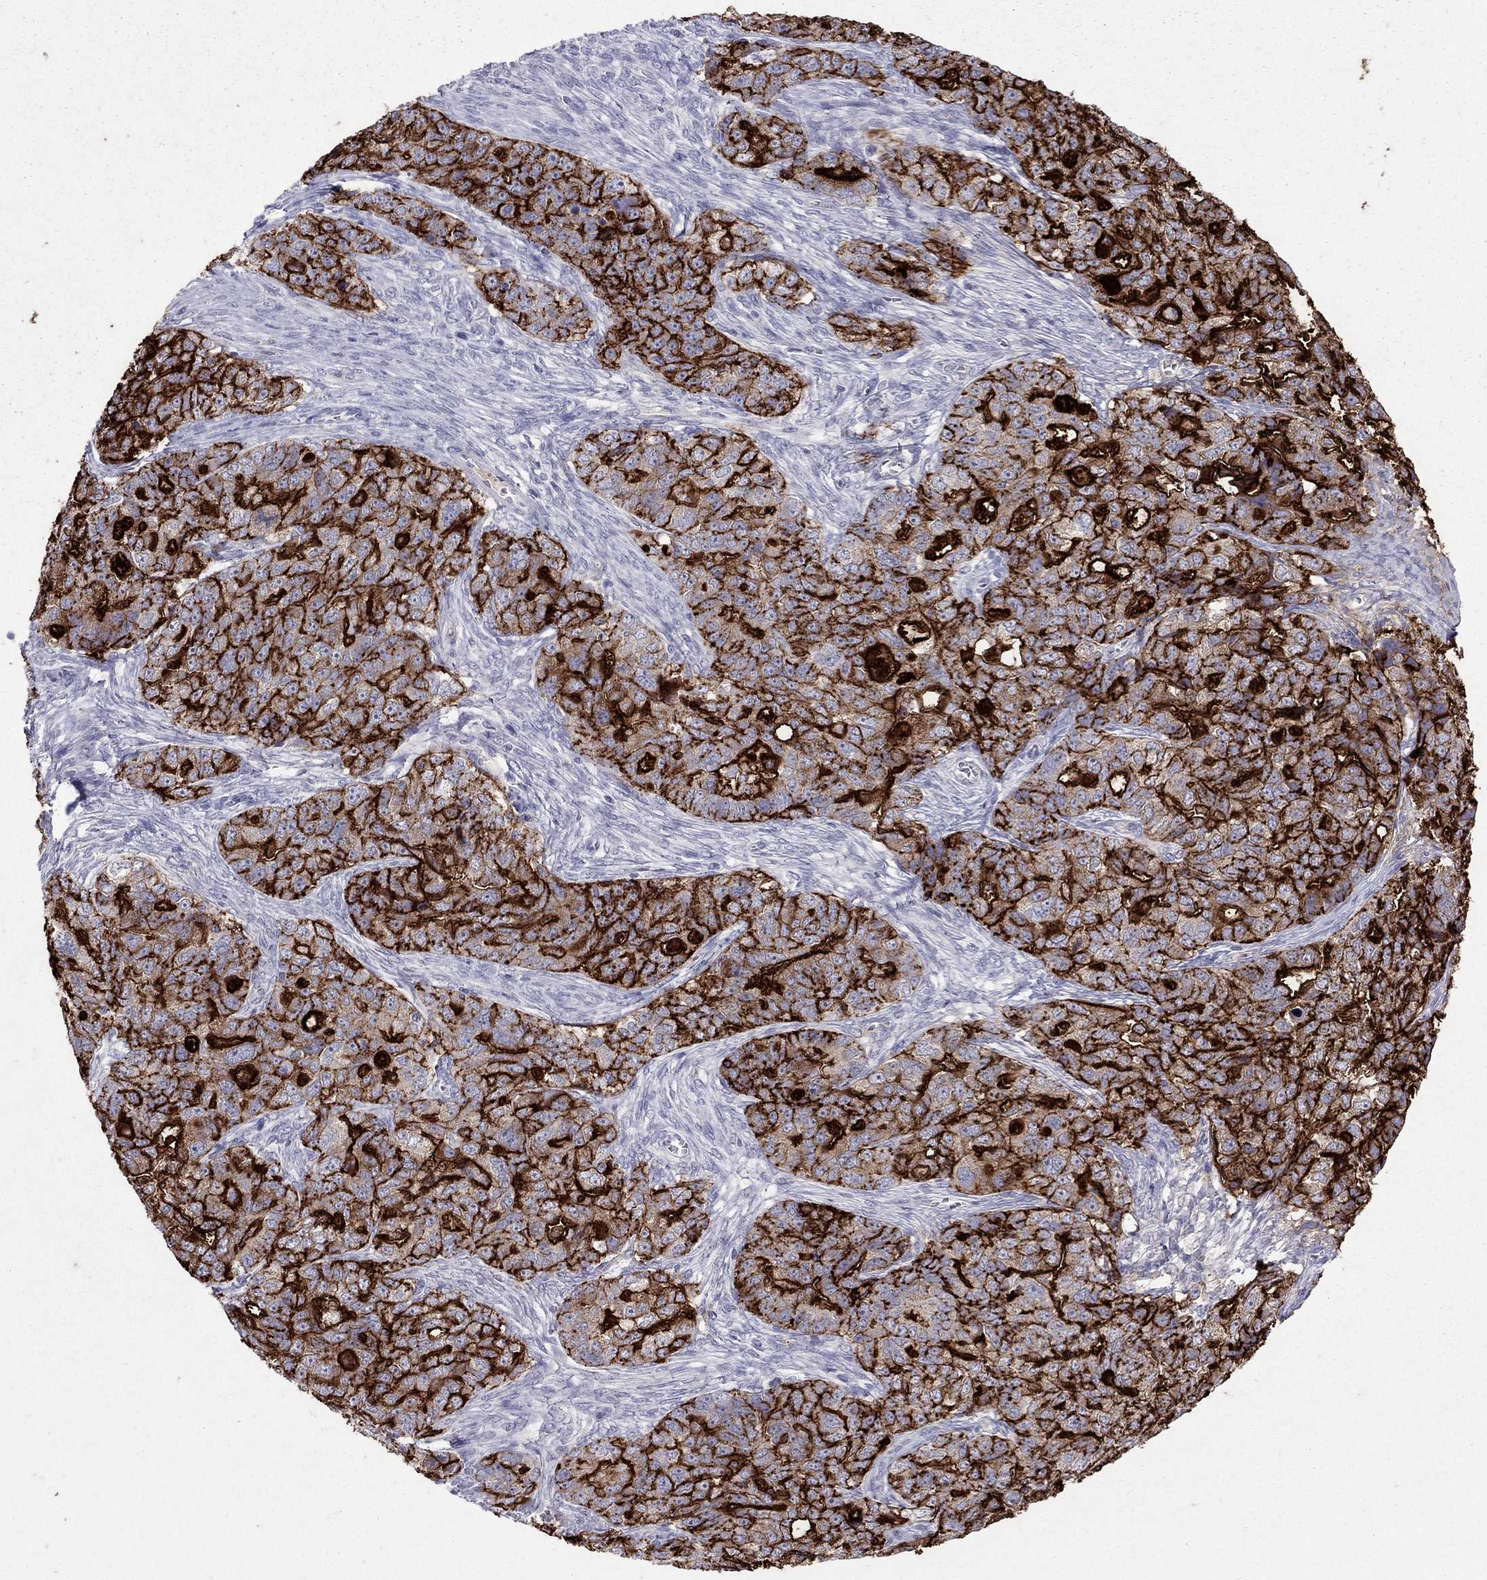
{"staining": {"intensity": "strong", "quantity": ">75%", "location": "cytoplasmic/membranous"}, "tissue": "ovarian cancer", "cell_type": "Tumor cells", "image_type": "cancer", "snomed": [{"axis": "morphology", "description": "Cystadenocarcinoma, serous, NOS"}, {"axis": "topography", "description": "Ovary"}], "caption": "Ovarian serous cystadenocarcinoma tissue shows strong cytoplasmic/membranous positivity in approximately >75% of tumor cells, visualized by immunohistochemistry.", "gene": "MUC16", "patient": {"sex": "female", "age": 51}}